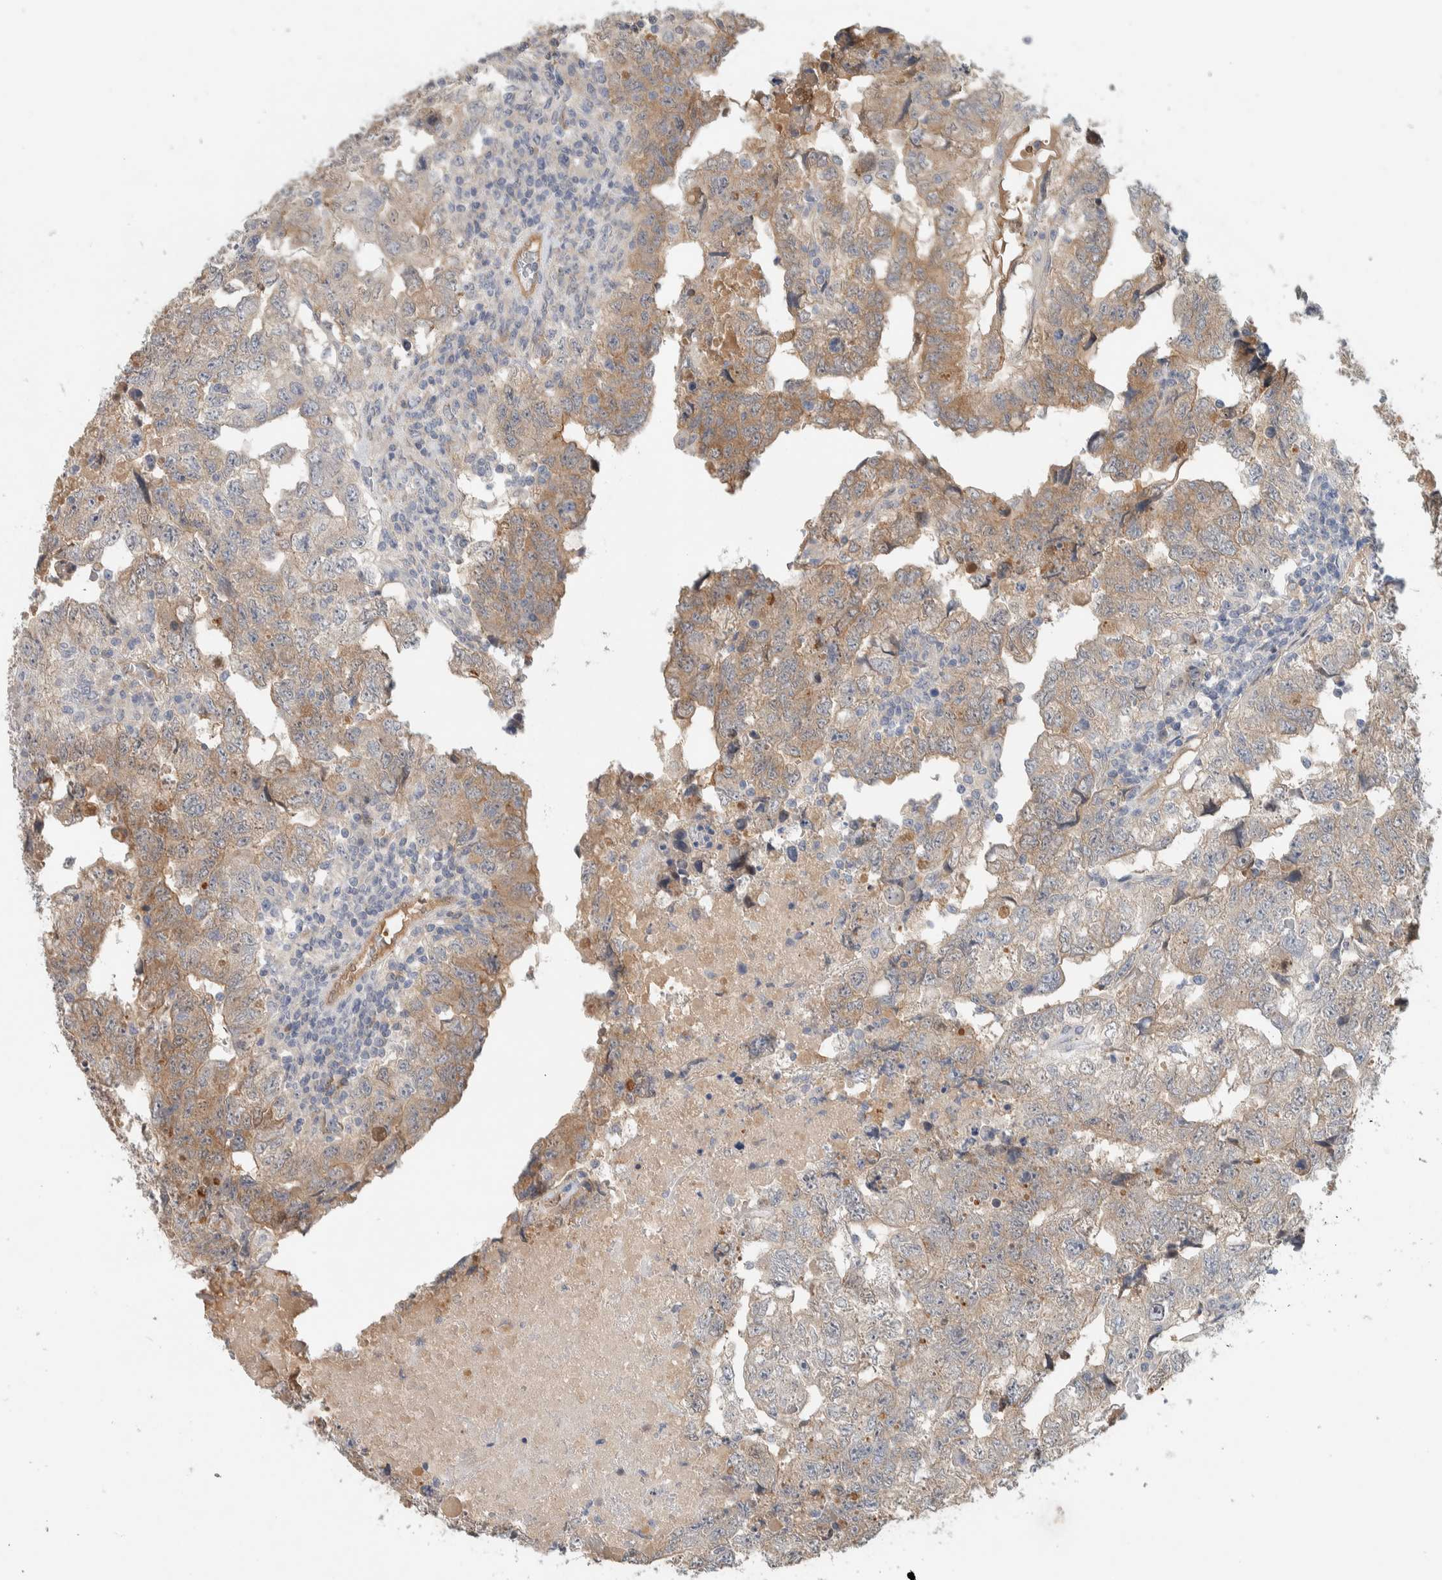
{"staining": {"intensity": "moderate", "quantity": "25%-75%", "location": "cytoplasmic/membranous"}, "tissue": "testis cancer", "cell_type": "Tumor cells", "image_type": "cancer", "snomed": [{"axis": "morphology", "description": "Carcinoma, Embryonal, NOS"}, {"axis": "topography", "description": "Testis"}], "caption": "The immunohistochemical stain labels moderate cytoplasmic/membranous expression in tumor cells of embryonal carcinoma (testis) tissue.", "gene": "DEPTOR", "patient": {"sex": "male", "age": 36}}